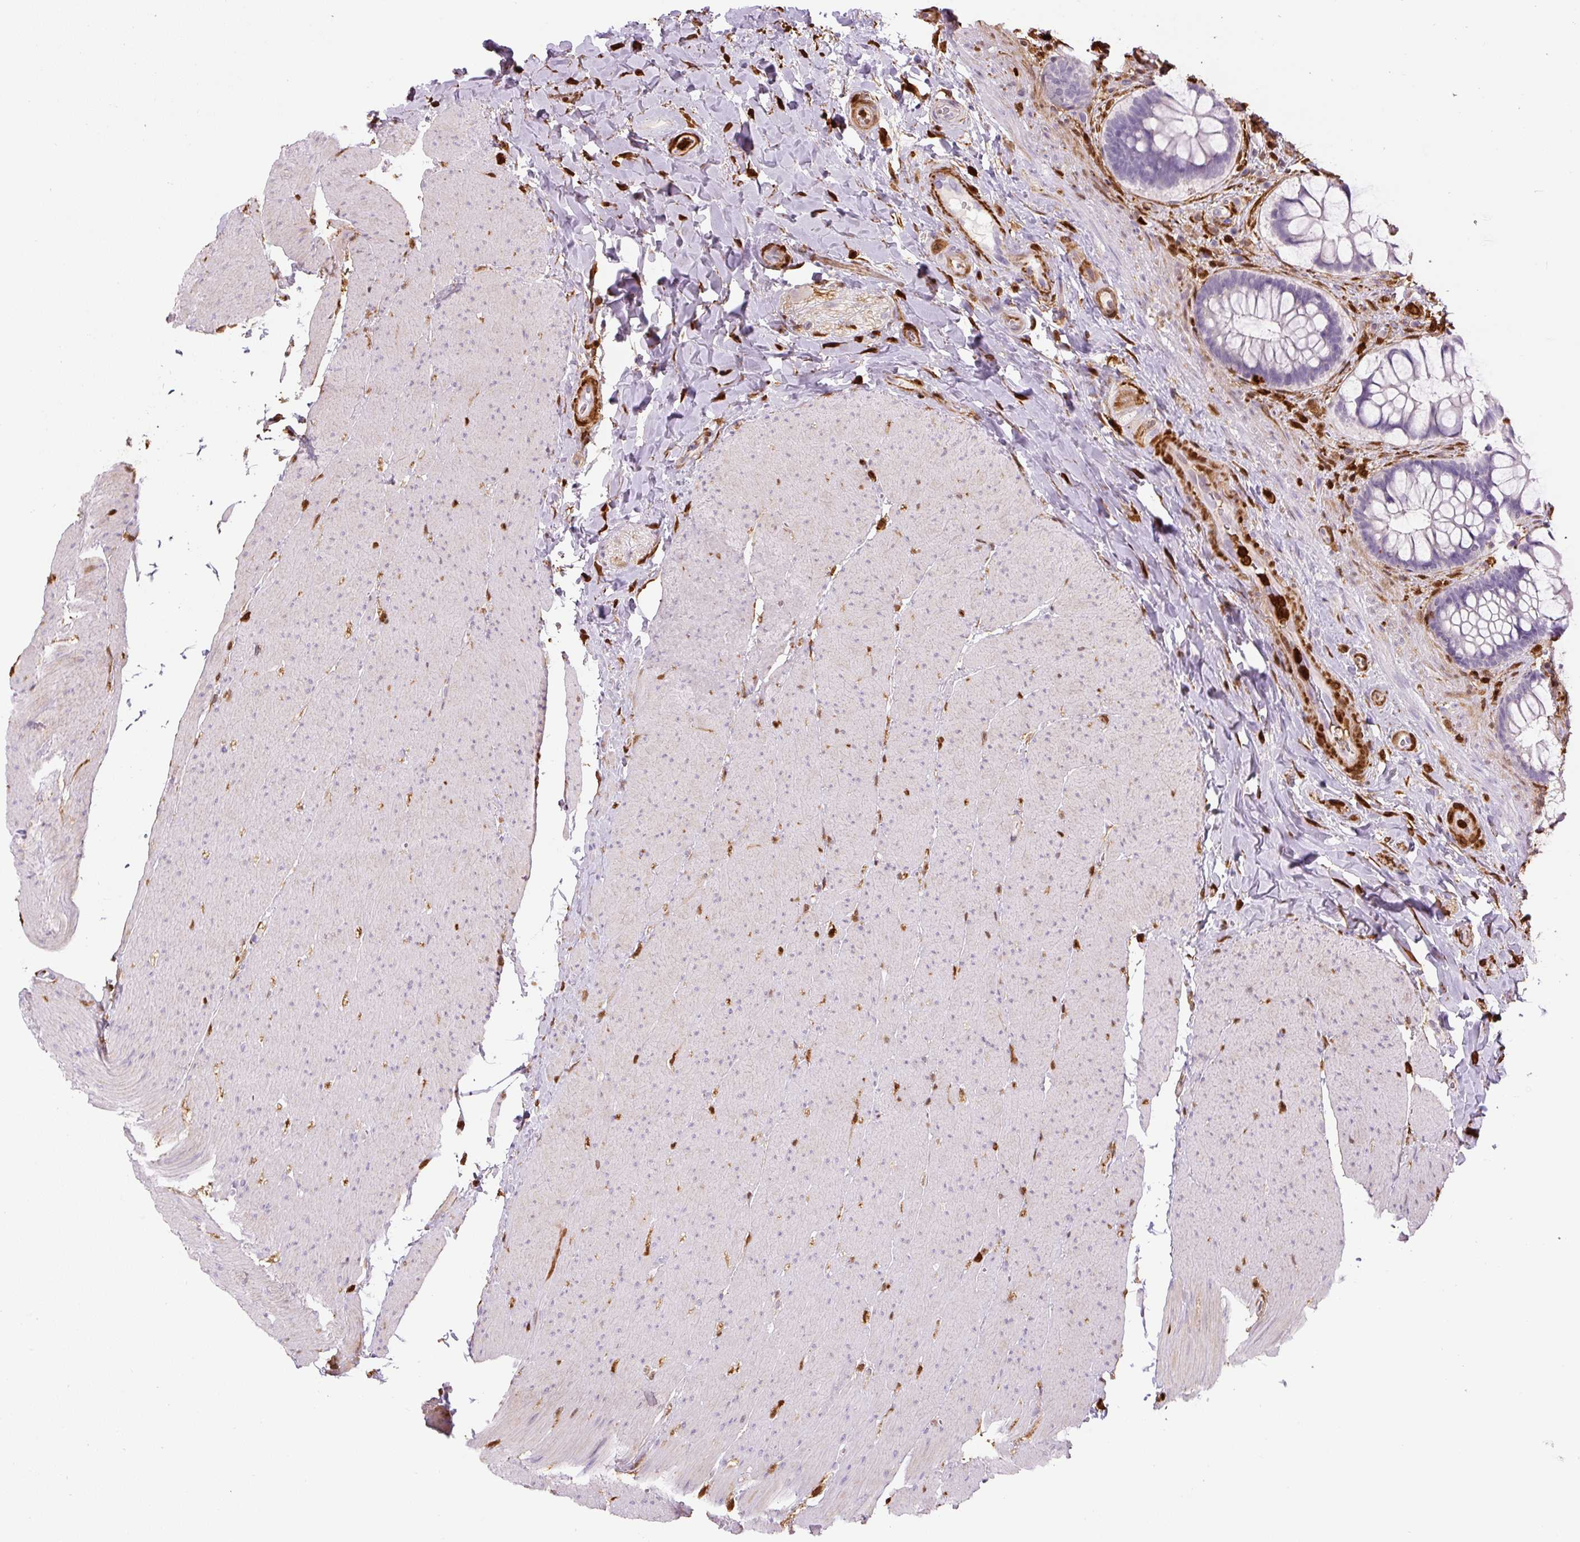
{"staining": {"intensity": "negative", "quantity": "none", "location": "none"}, "tissue": "rectum", "cell_type": "Glandular cells", "image_type": "normal", "snomed": [{"axis": "morphology", "description": "Normal tissue, NOS"}, {"axis": "topography", "description": "Rectum"}], "caption": "Immunohistochemical staining of normal rectum displays no significant staining in glandular cells.", "gene": "S100A4", "patient": {"sex": "female", "age": 58}}